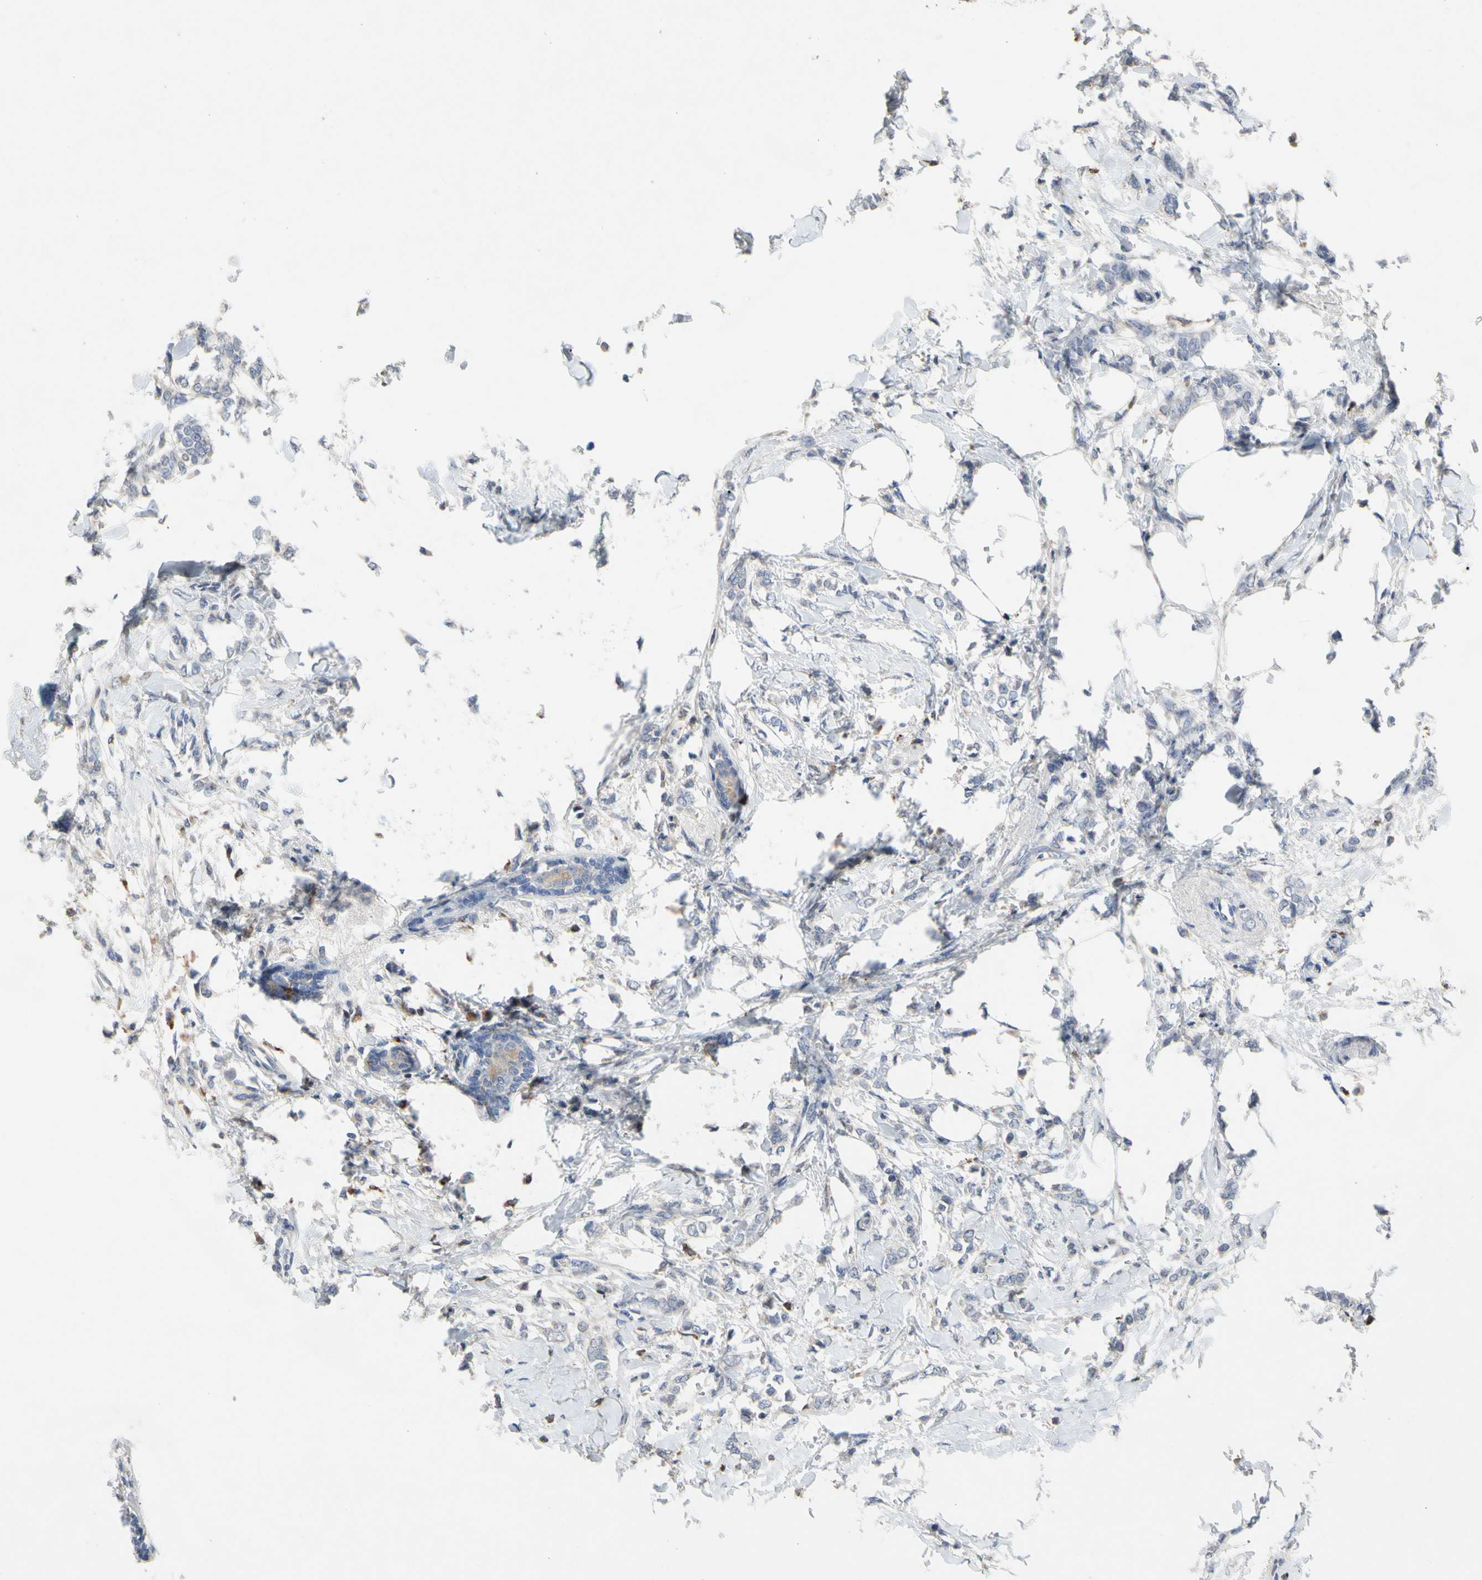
{"staining": {"intensity": "negative", "quantity": "none", "location": "none"}, "tissue": "breast cancer", "cell_type": "Tumor cells", "image_type": "cancer", "snomed": [{"axis": "morphology", "description": "Lobular carcinoma, in situ"}, {"axis": "morphology", "description": "Lobular carcinoma"}, {"axis": "topography", "description": "Breast"}], "caption": "Human lobular carcinoma (breast) stained for a protein using immunohistochemistry exhibits no staining in tumor cells.", "gene": "ADA2", "patient": {"sex": "female", "age": 41}}